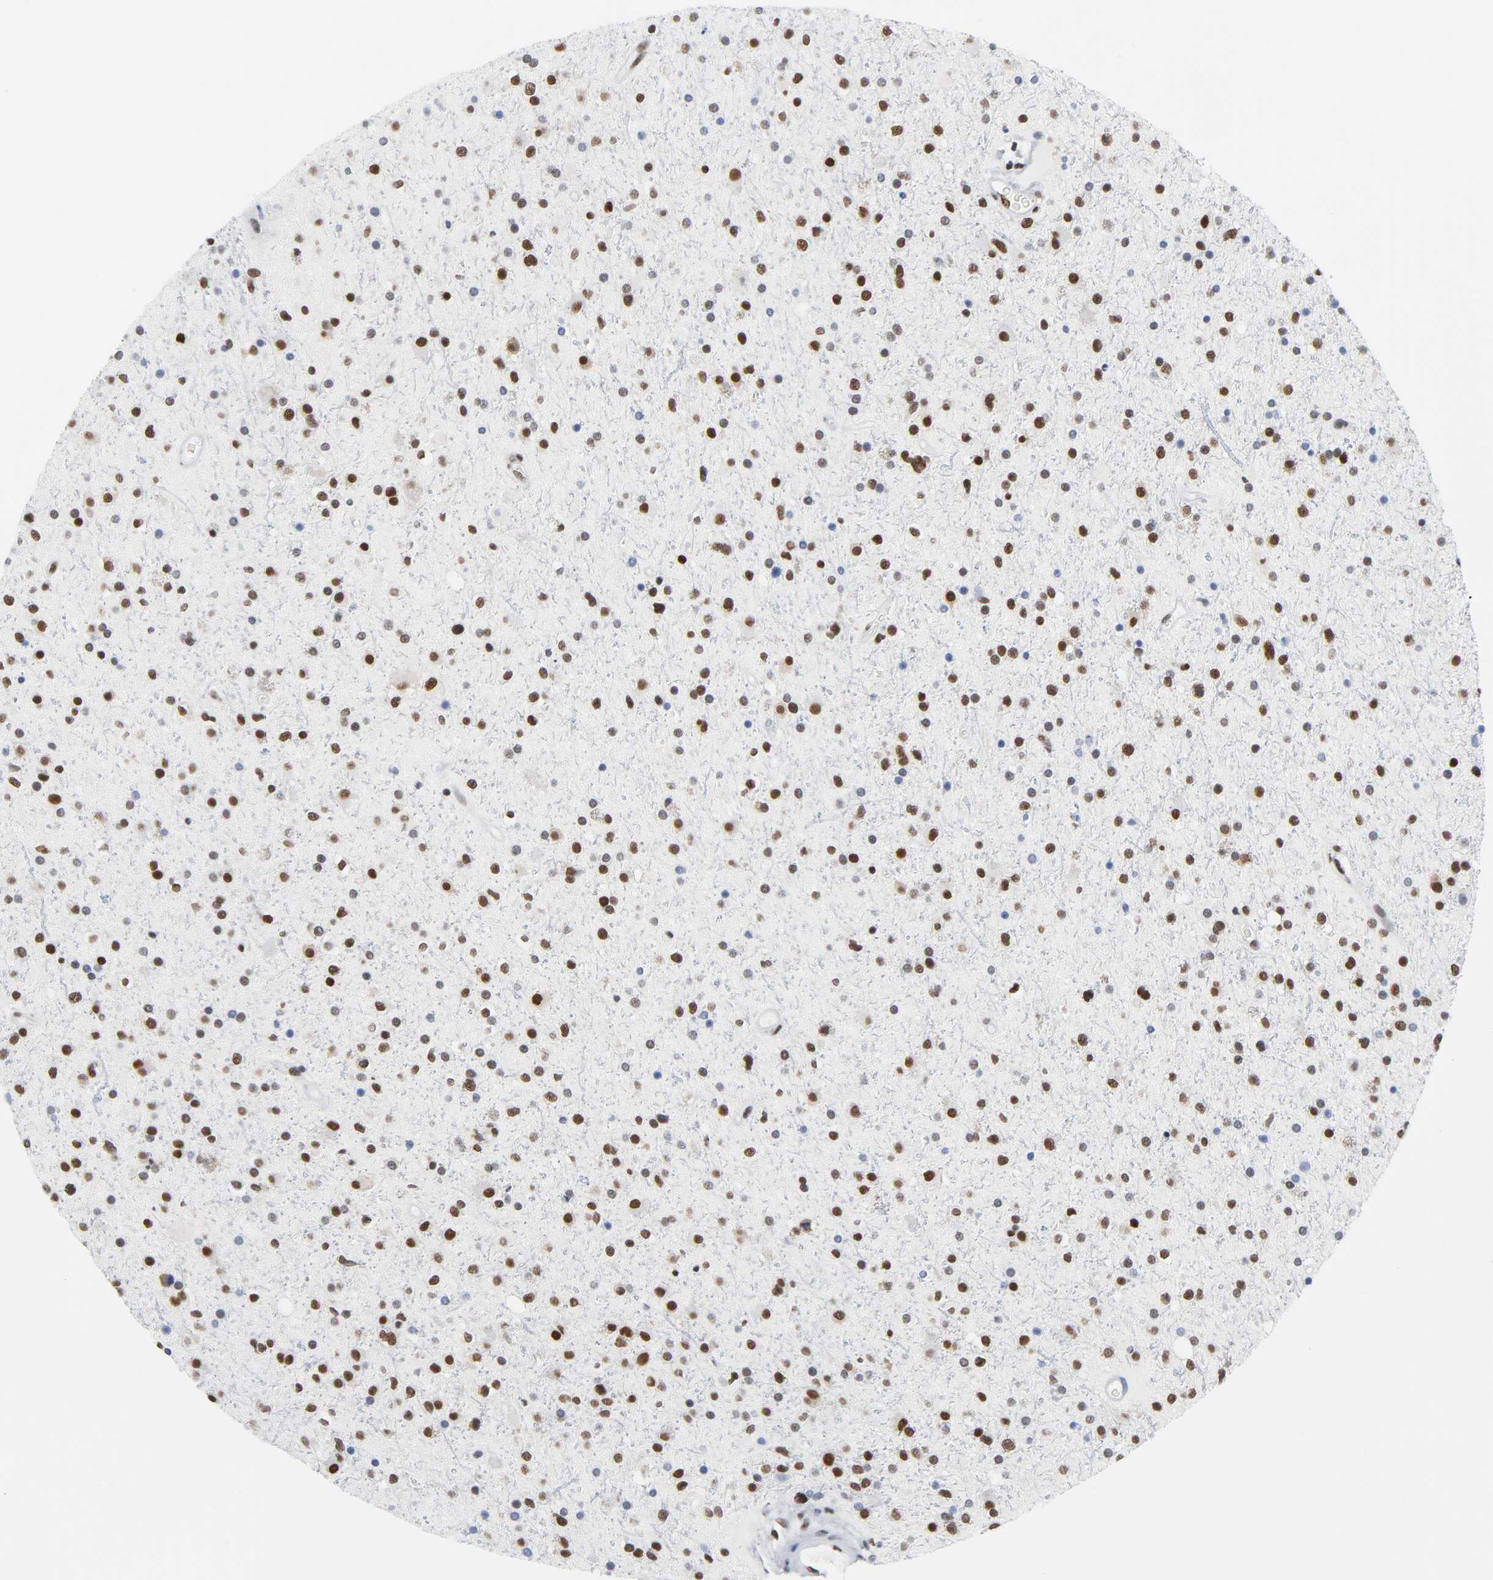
{"staining": {"intensity": "moderate", "quantity": "25%-75%", "location": "nuclear"}, "tissue": "glioma", "cell_type": "Tumor cells", "image_type": "cancer", "snomed": [{"axis": "morphology", "description": "Glioma, malignant, High grade"}, {"axis": "topography", "description": "Brain"}], "caption": "Immunohistochemical staining of human glioma reveals medium levels of moderate nuclear protein expression in about 25%-75% of tumor cells.", "gene": "CSTF2", "patient": {"sex": "male", "age": 33}}